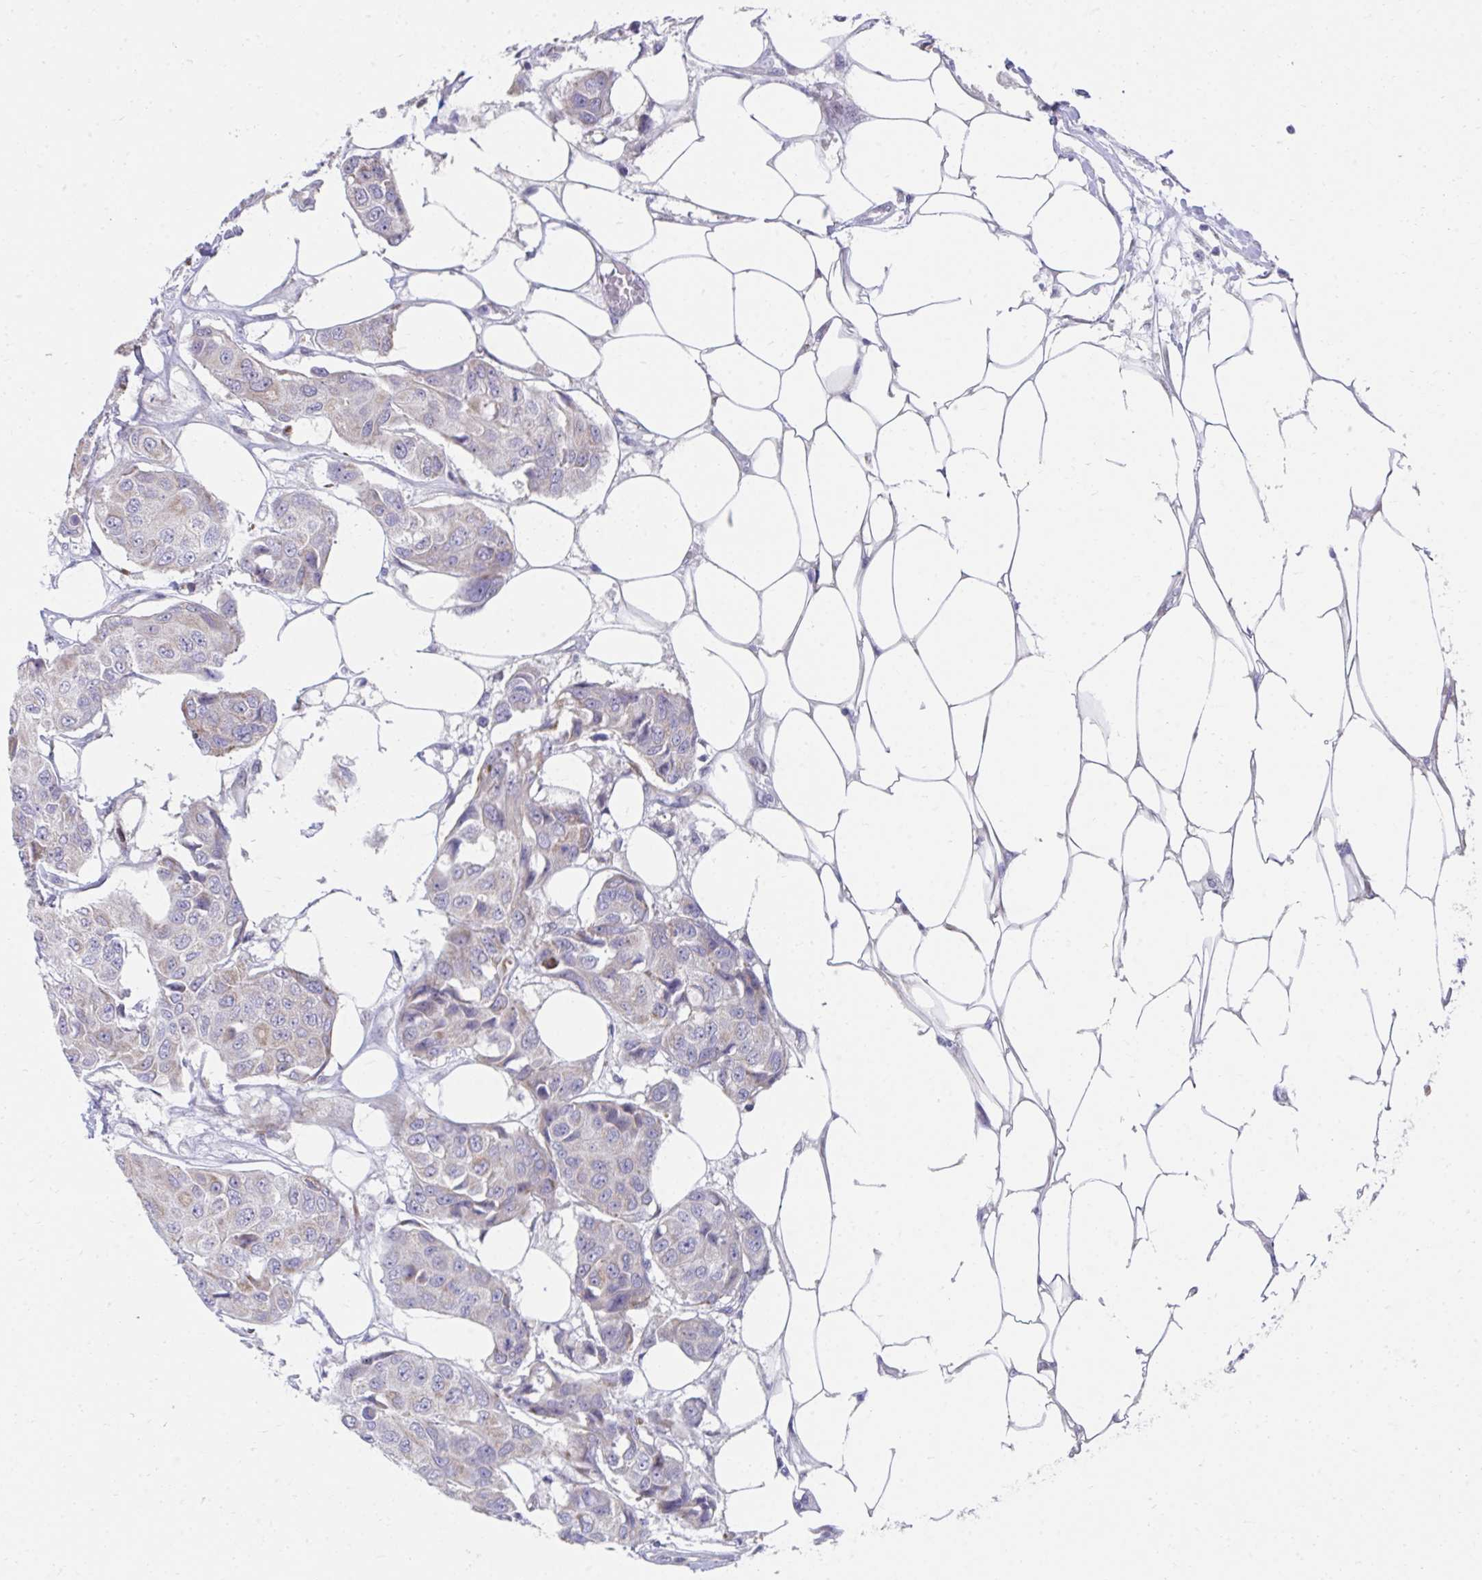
{"staining": {"intensity": "negative", "quantity": "none", "location": "none"}, "tissue": "breast cancer", "cell_type": "Tumor cells", "image_type": "cancer", "snomed": [{"axis": "morphology", "description": "Duct carcinoma"}, {"axis": "topography", "description": "Breast"}, {"axis": "topography", "description": "Lymph node"}], "caption": "Immunohistochemical staining of breast invasive ductal carcinoma shows no significant positivity in tumor cells.", "gene": "SLAMF7", "patient": {"sex": "female", "age": 80}}